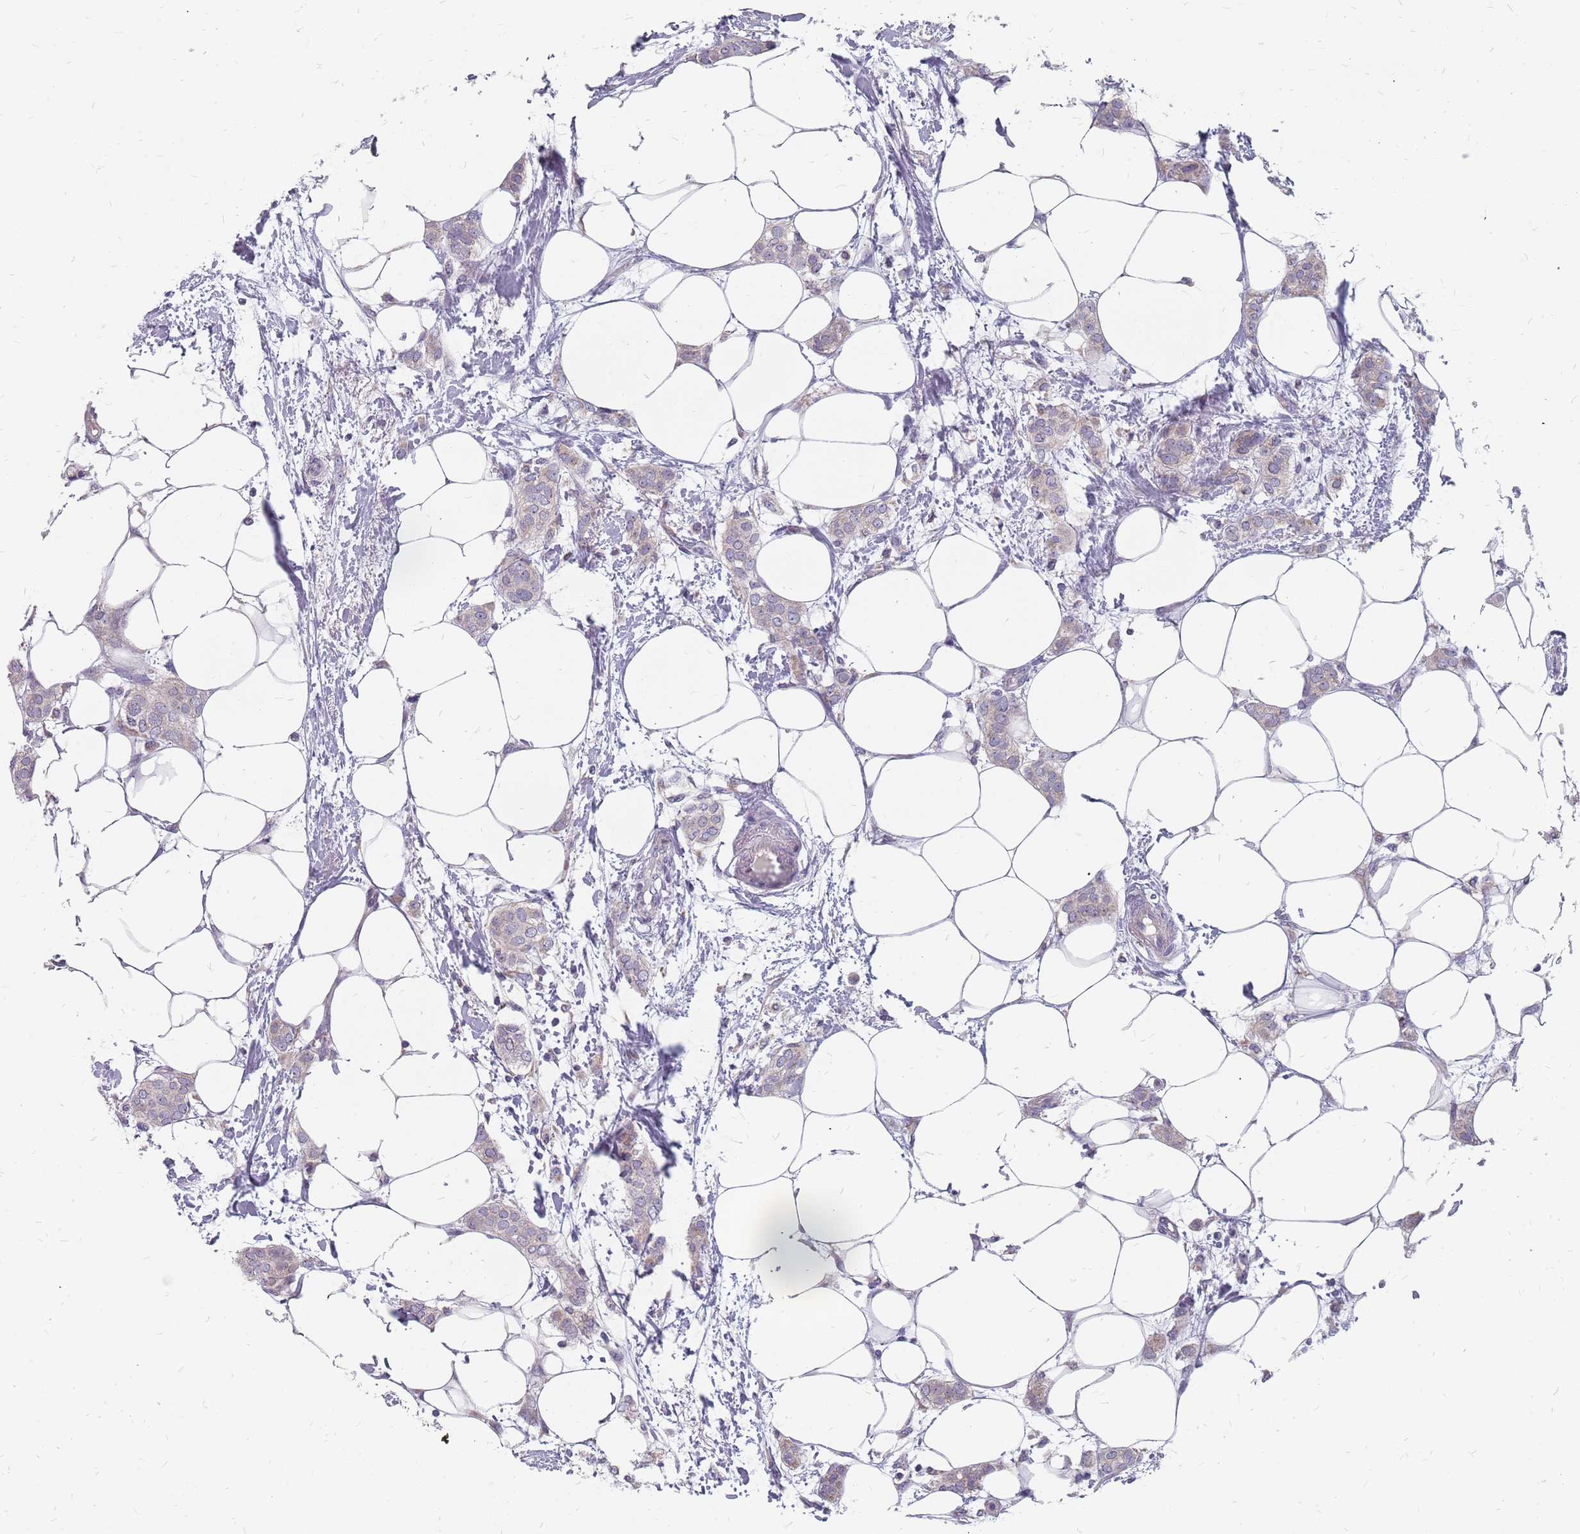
{"staining": {"intensity": "negative", "quantity": "none", "location": "none"}, "tissue": "breast cancer", "cell_type": "Tumor cells", "image_type": "cancer", "snomed": [{"axis": "morphology", "description": "Duct carcinoma"}, {"axis": "topography", "description": "Breast"}], "caption": "High power microscopy micrograph of an immunohistochemistry micrograph of breast cancer (invasive ductal carcinoma), revealing no significant staining in tumor cells. (Brightfield microscopy of DAB (3,3'-diaminobenzidine) immunohistochemistry at high magnification).", "gene": "CMTR2", "patient": {"sex": "female", "age": 72}}